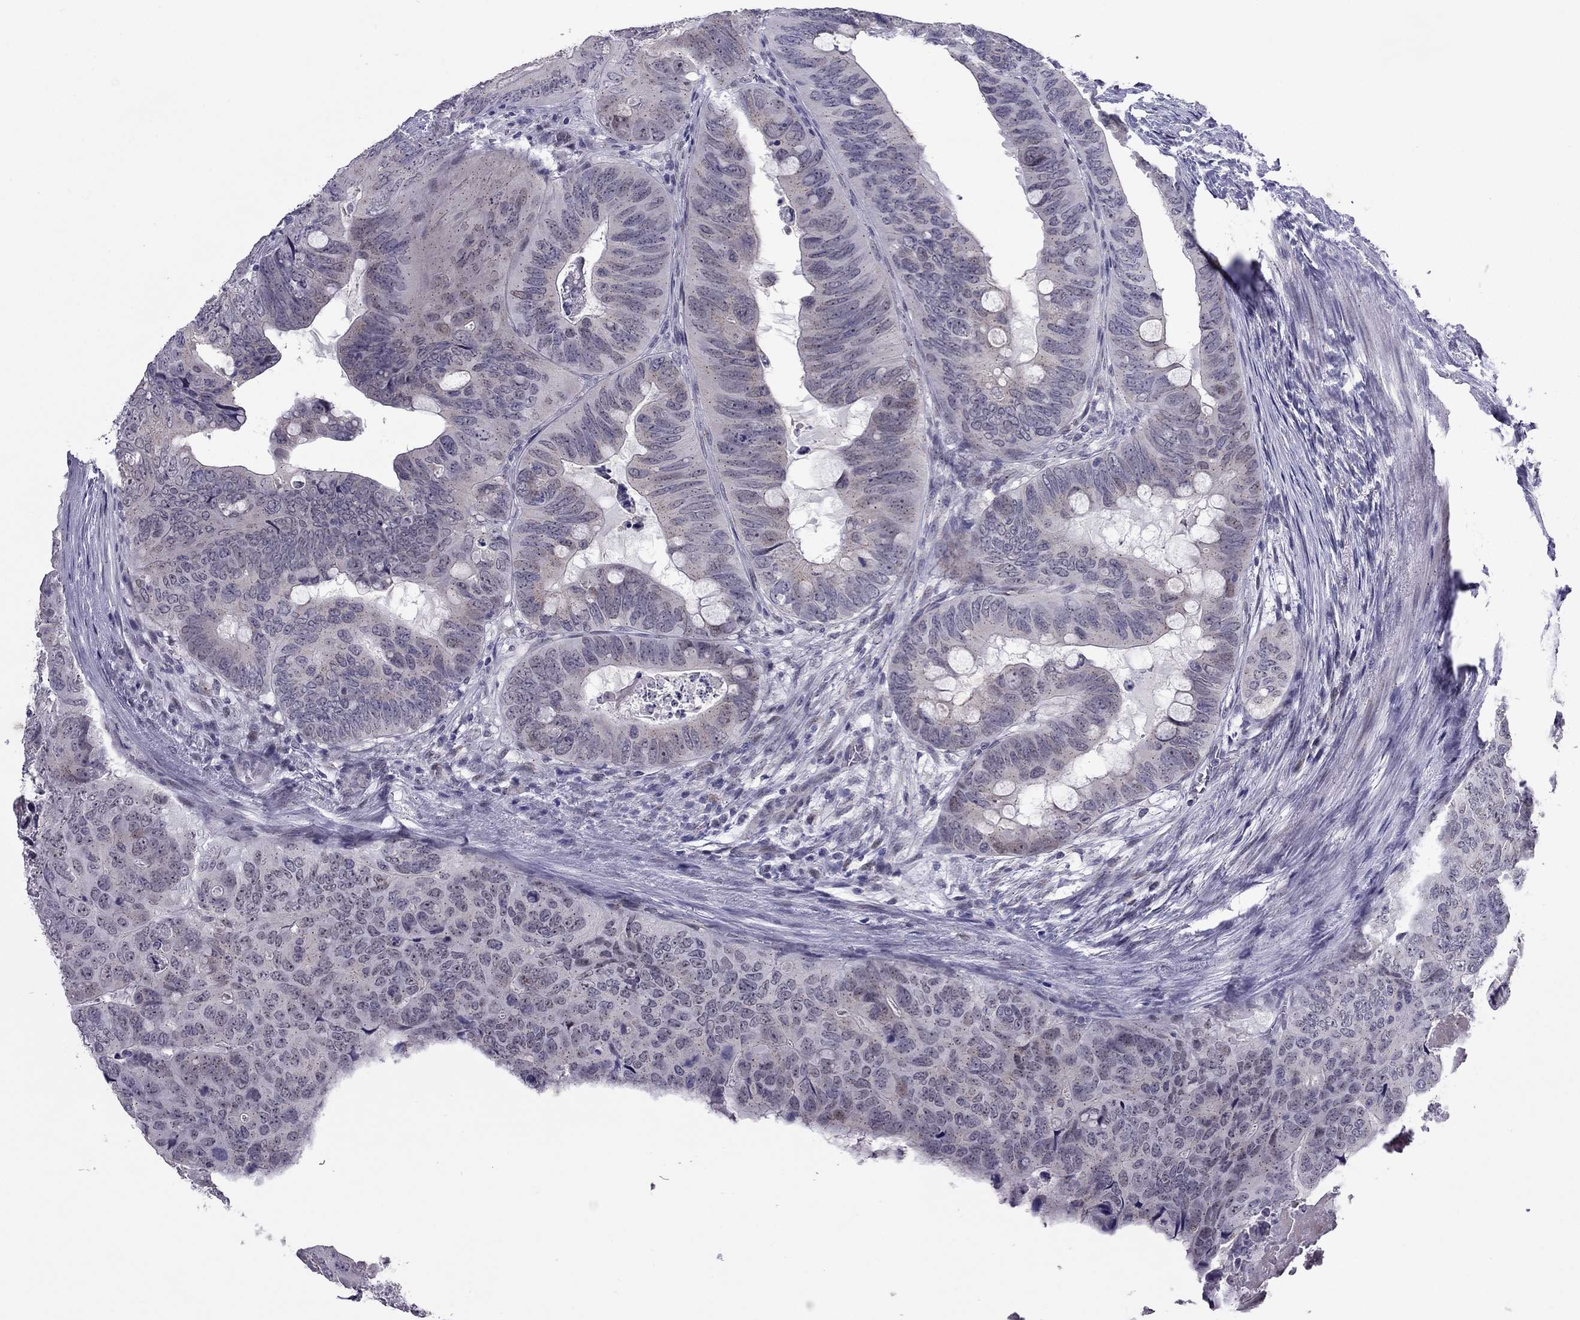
{"staining": {"intensity": "negative", "quantity": "none", "location": "none"}, "tissue": "colorectal cancer", "cell_type": "Tumor cells", "image_type": "cancer", "snomed": [{"axis": "morphology", "description": "Adenocarcinoma, NOS"}, {"axis": "topography", "description": "Colon"}], "caption": "Photomicrograph shows no protein expression in tumor cells of adenocarcinoma (colorectal) tissue.", "gene": "MYBPH", "patient": {"sex": "male", "age": 79}}